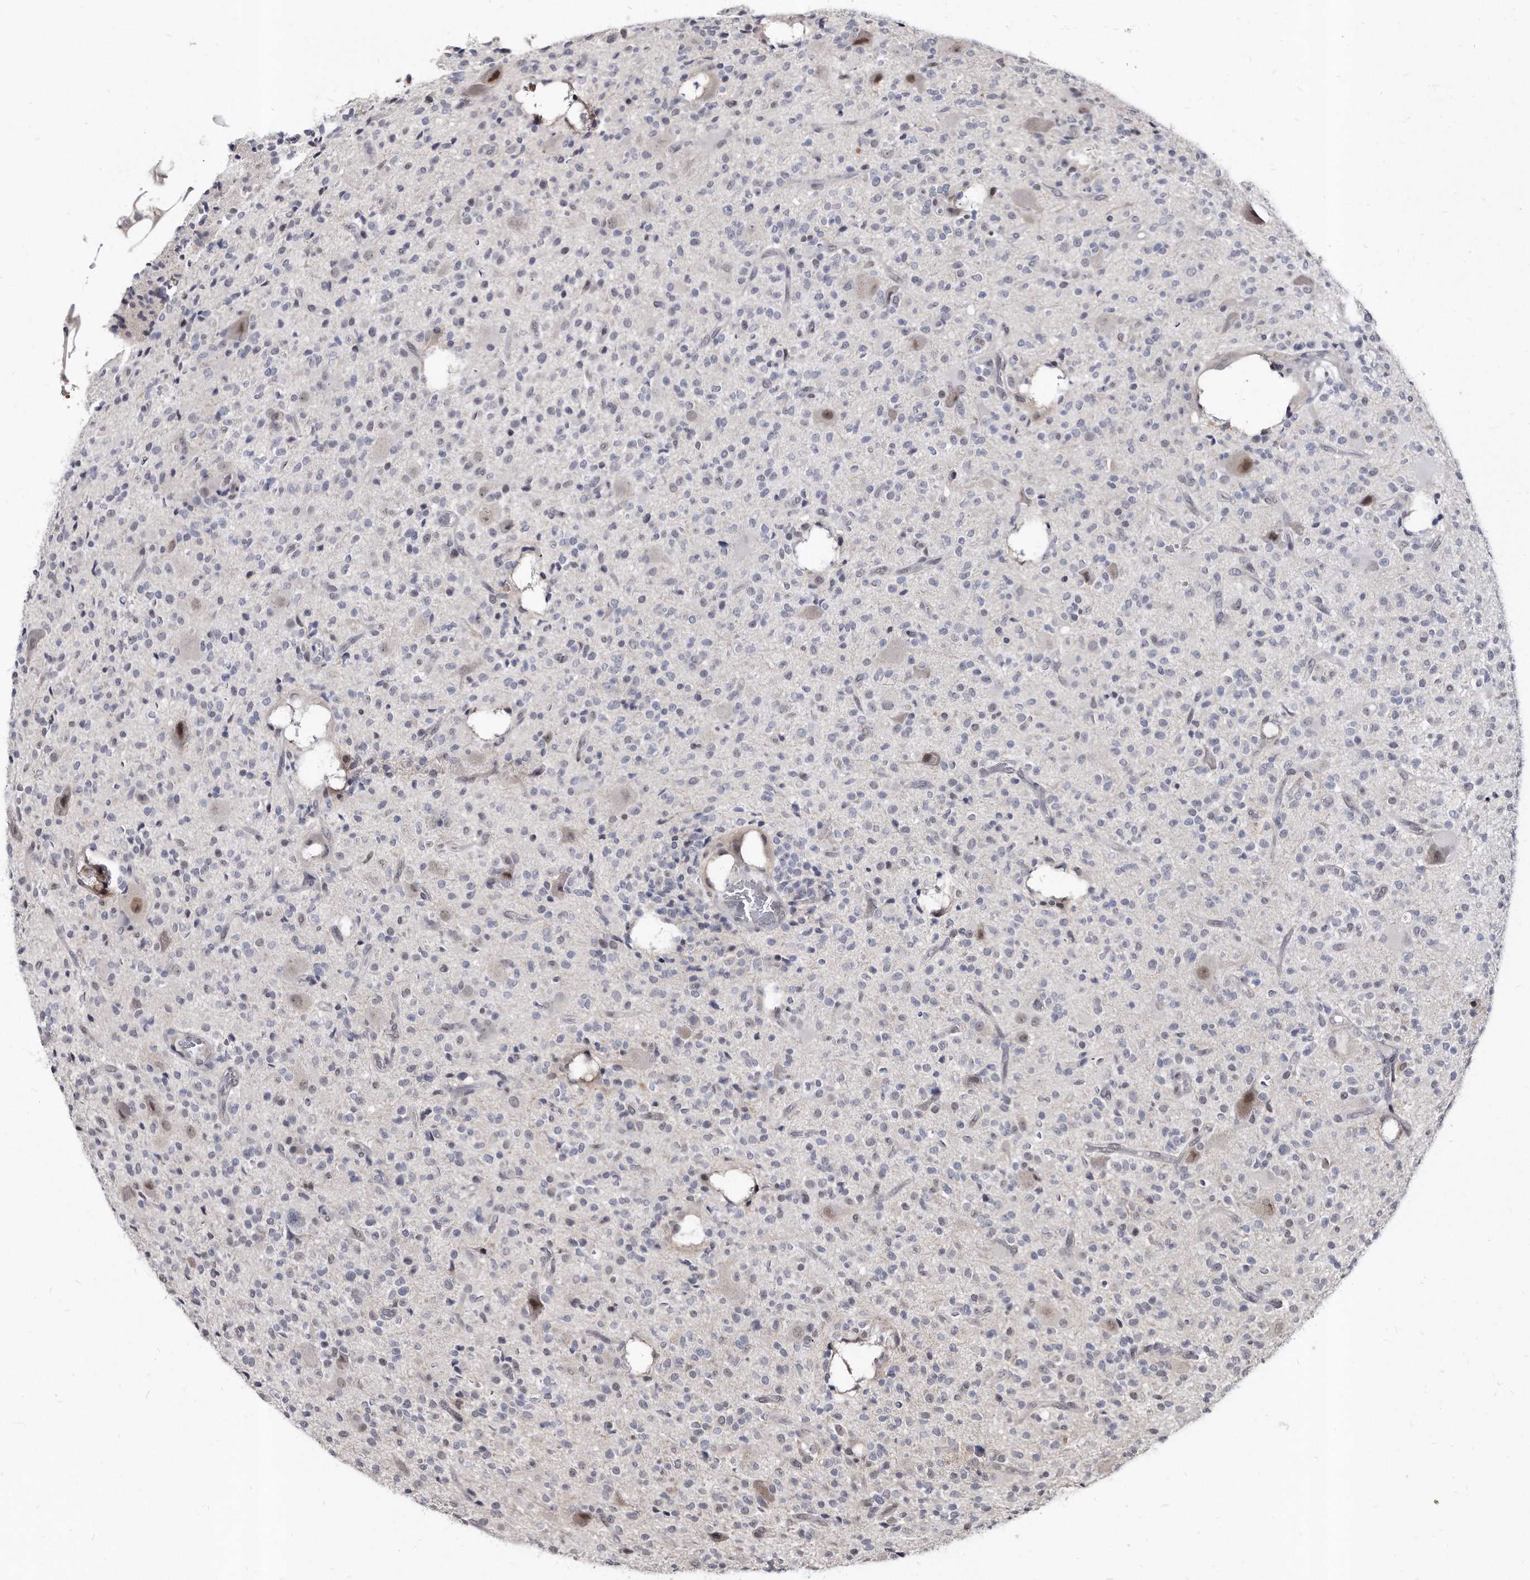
{"staining": {"intensity": "negative", "quantity": "none", "location": "none"}, "tissue": "glioma", "cell_type": "Tumor cells", "image_type": "cancer", "snomed": [{"axis": "morphology", "description": "Glioma, malignant, High grade"}, {"axis": "topography", "description": "Brain"}], "caption": "High magnification brightfield microscopy of glioma stained with DAB (brown) and counterstained with hematoxylin (blue): tumor cells show no significant expression.", "gene": "KLHDC3", "patient": {"sex": "male", "age": 34}}